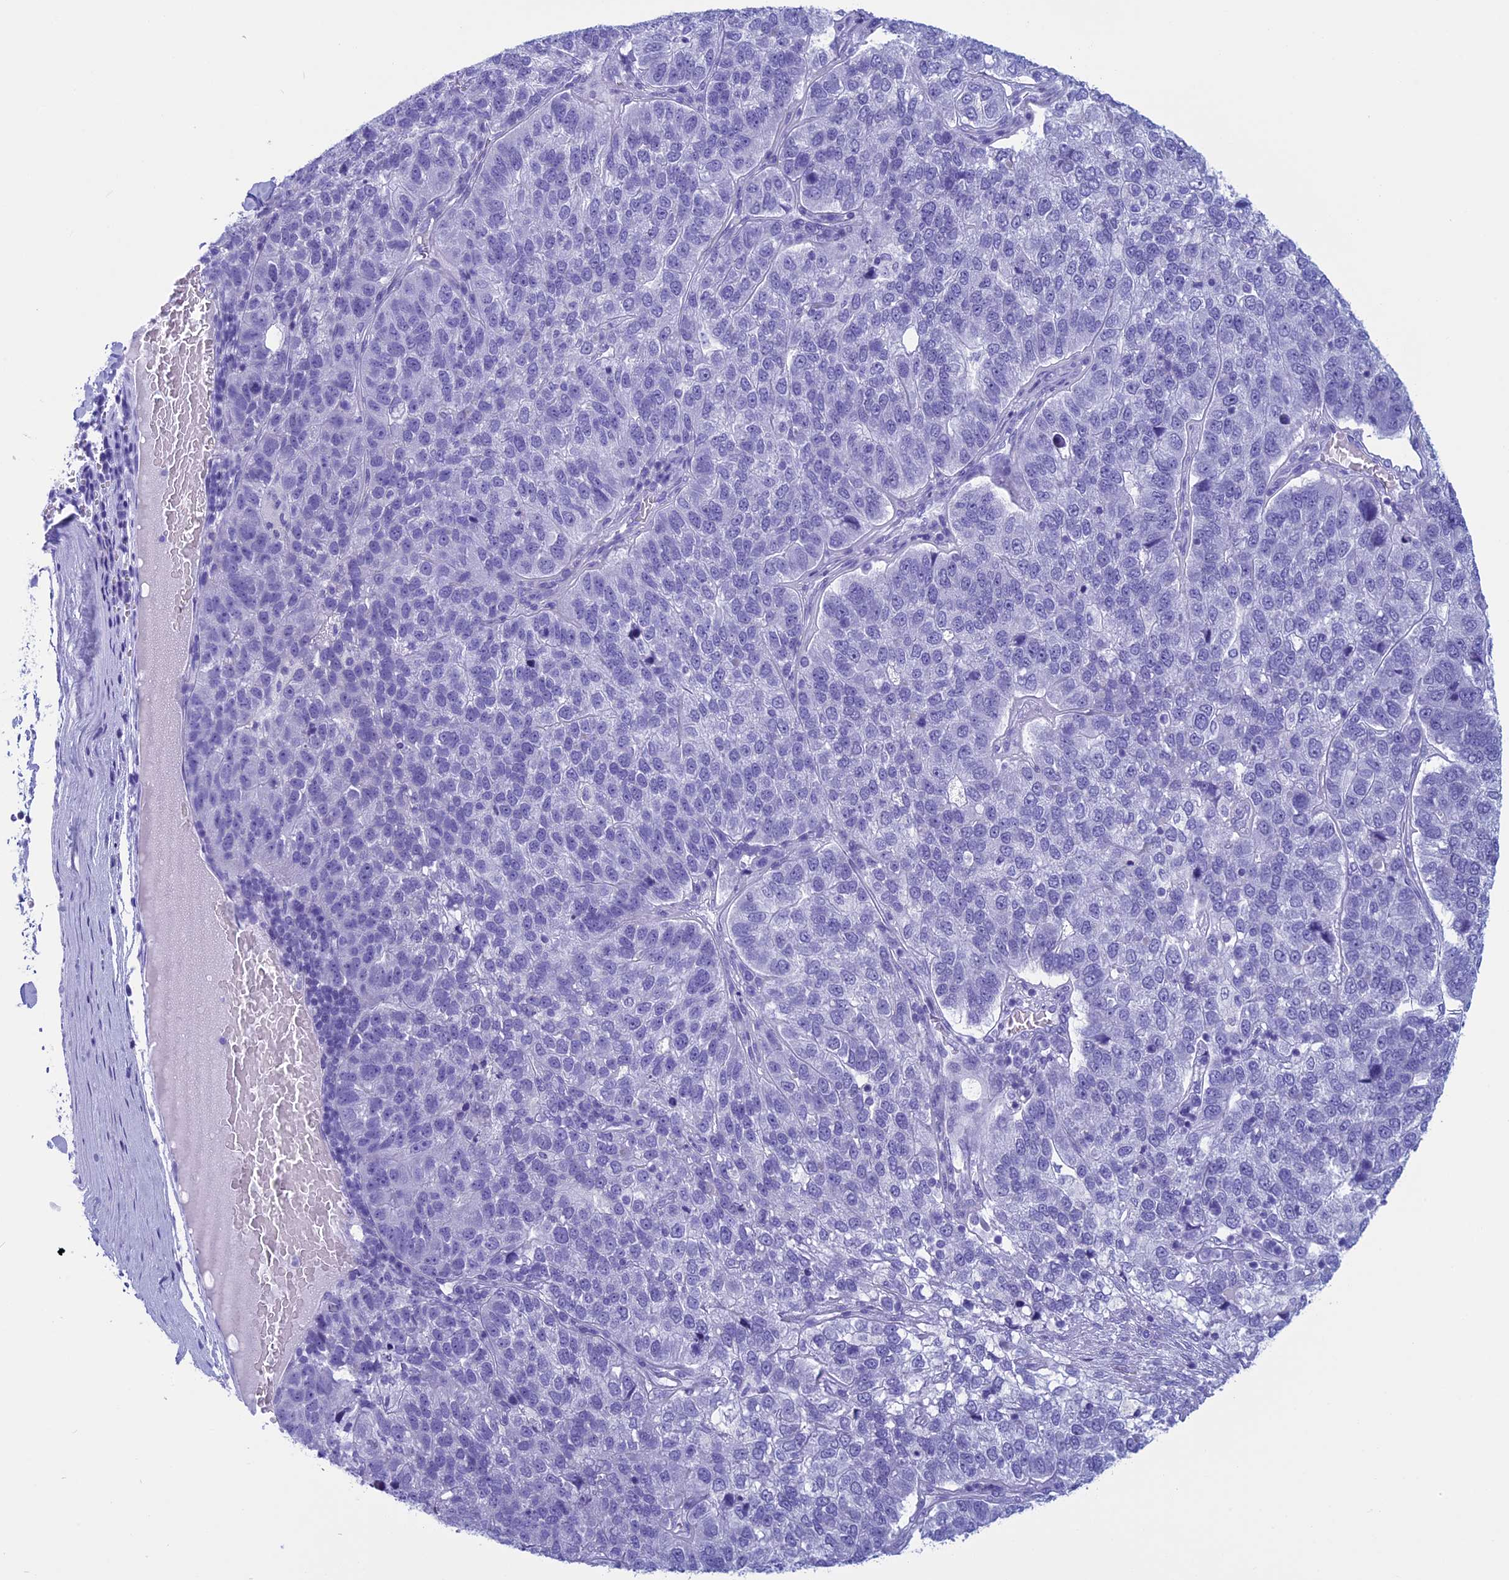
{"staining": {"intensity": "negative", "quantity": "none", "location": "none"}, "tissue": "pancreatic cancer", "cell_type": "Tumor cells", "image_type": "cancer", "snomed": [{"axis": "morphology", "description": "Adenocarcinoma, NOS"}, {"axis": "topography", "description": "Pancreas"}], "caption": "Tumor cells are negative for protein expression in human pancreatic cancer (adenocarcinoma).", "gene": "FAM169A", "patient": {"sex": "female", "age": 61}}